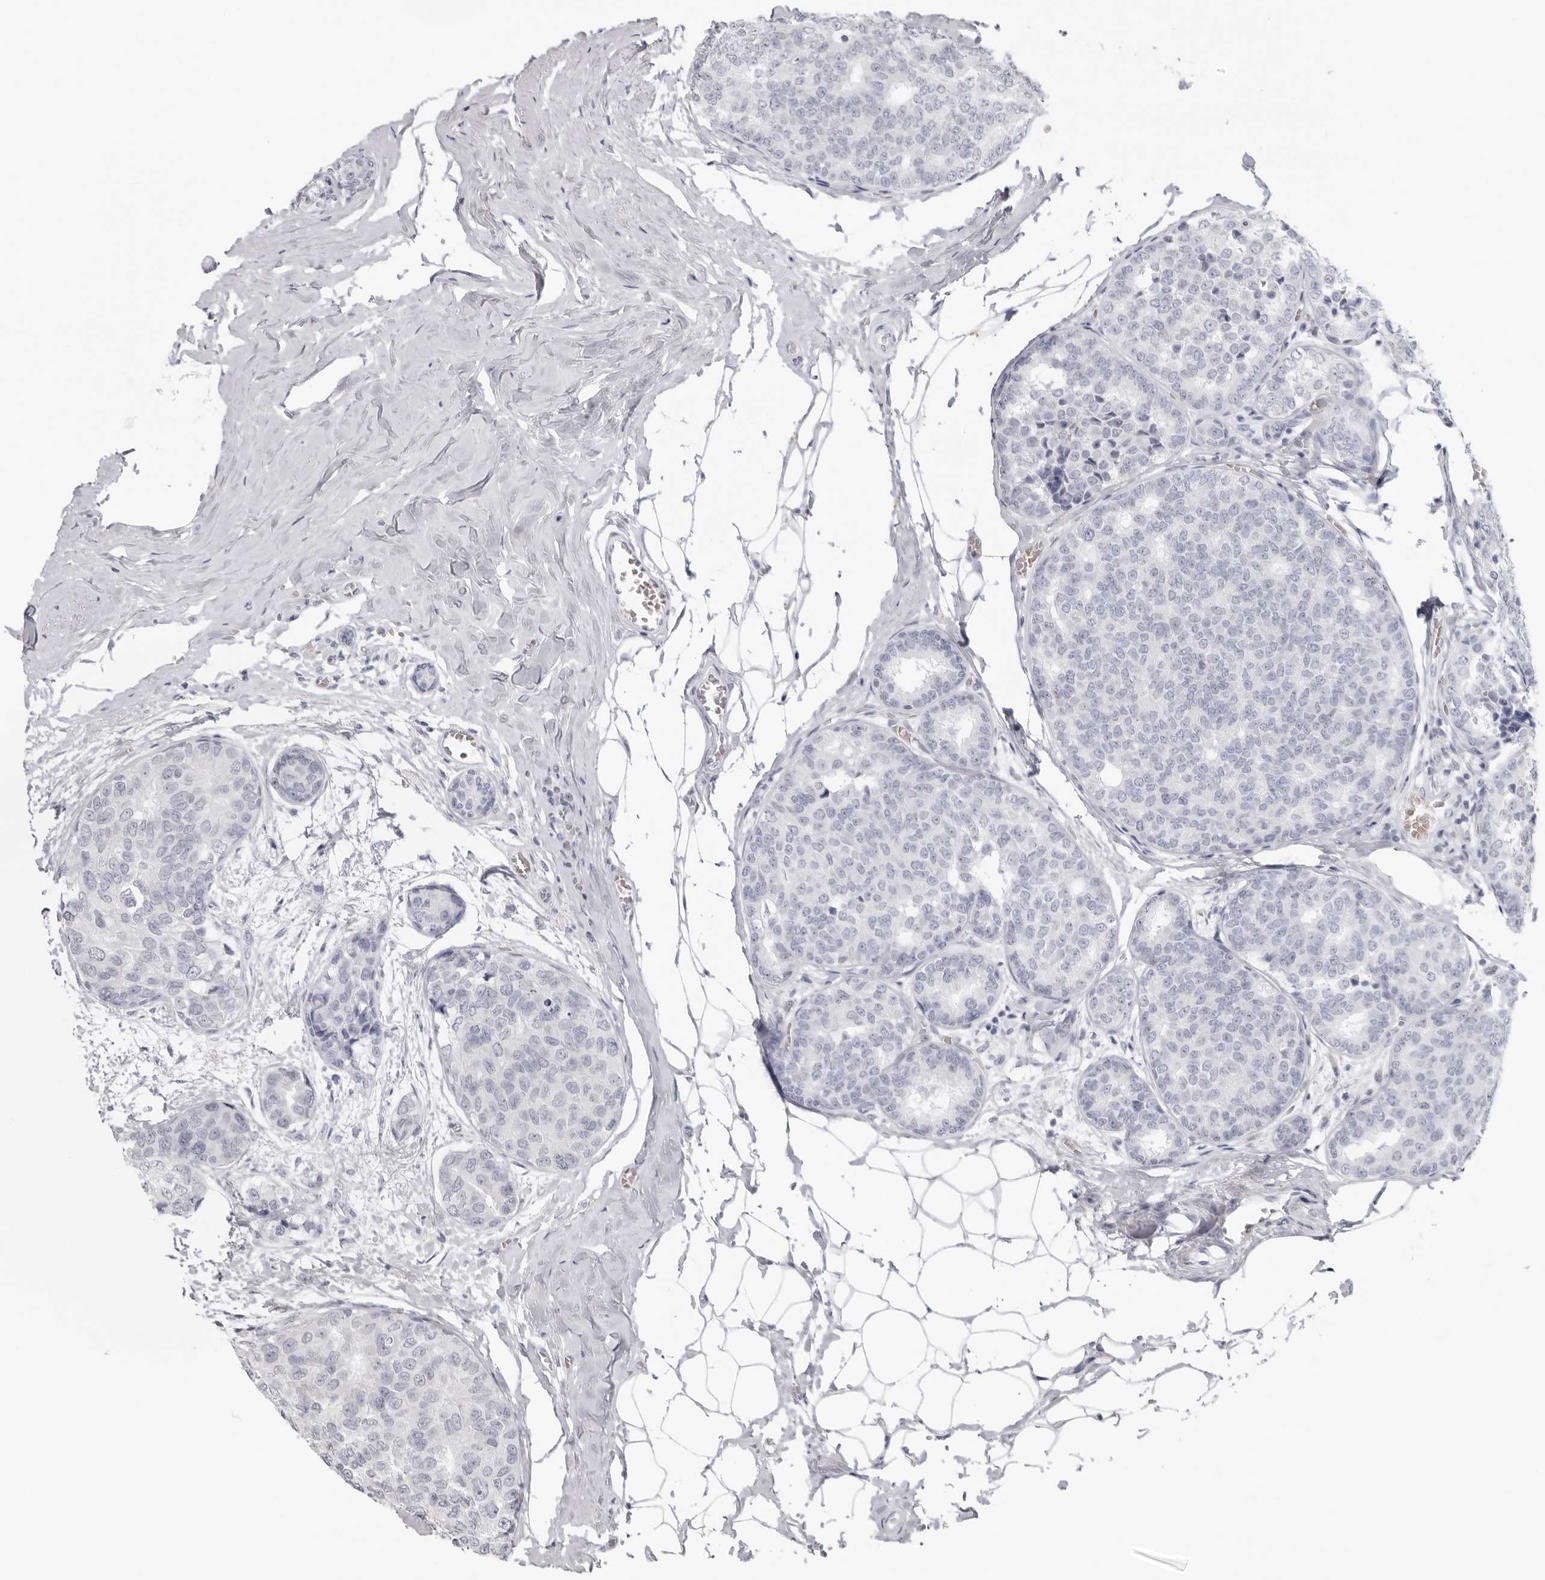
{"staining": {"intensity": "negative", "quantity": "none", "location": "none"}, "tissue": "breast cancer", "cell_type": "Tumor cells", "image_type": "cancer", "snomed": [{"axis": "morphology", "description": "Normal tissue, NOS"}, {"axis": "morphology", "description": "Duct carcinoma"}, {"axis": "topography", "description": "Breast"}], "caption": "Breast infiltrating ductal carcinoma was stained to show a protein in brown. There is no significant positivity in tumor cells. (DAB (3,3'-diaminobenzidine) immunohistochemistry, high magnification).", "gene": "EPB41", "patient": {"sex": "female", "age": 43}}